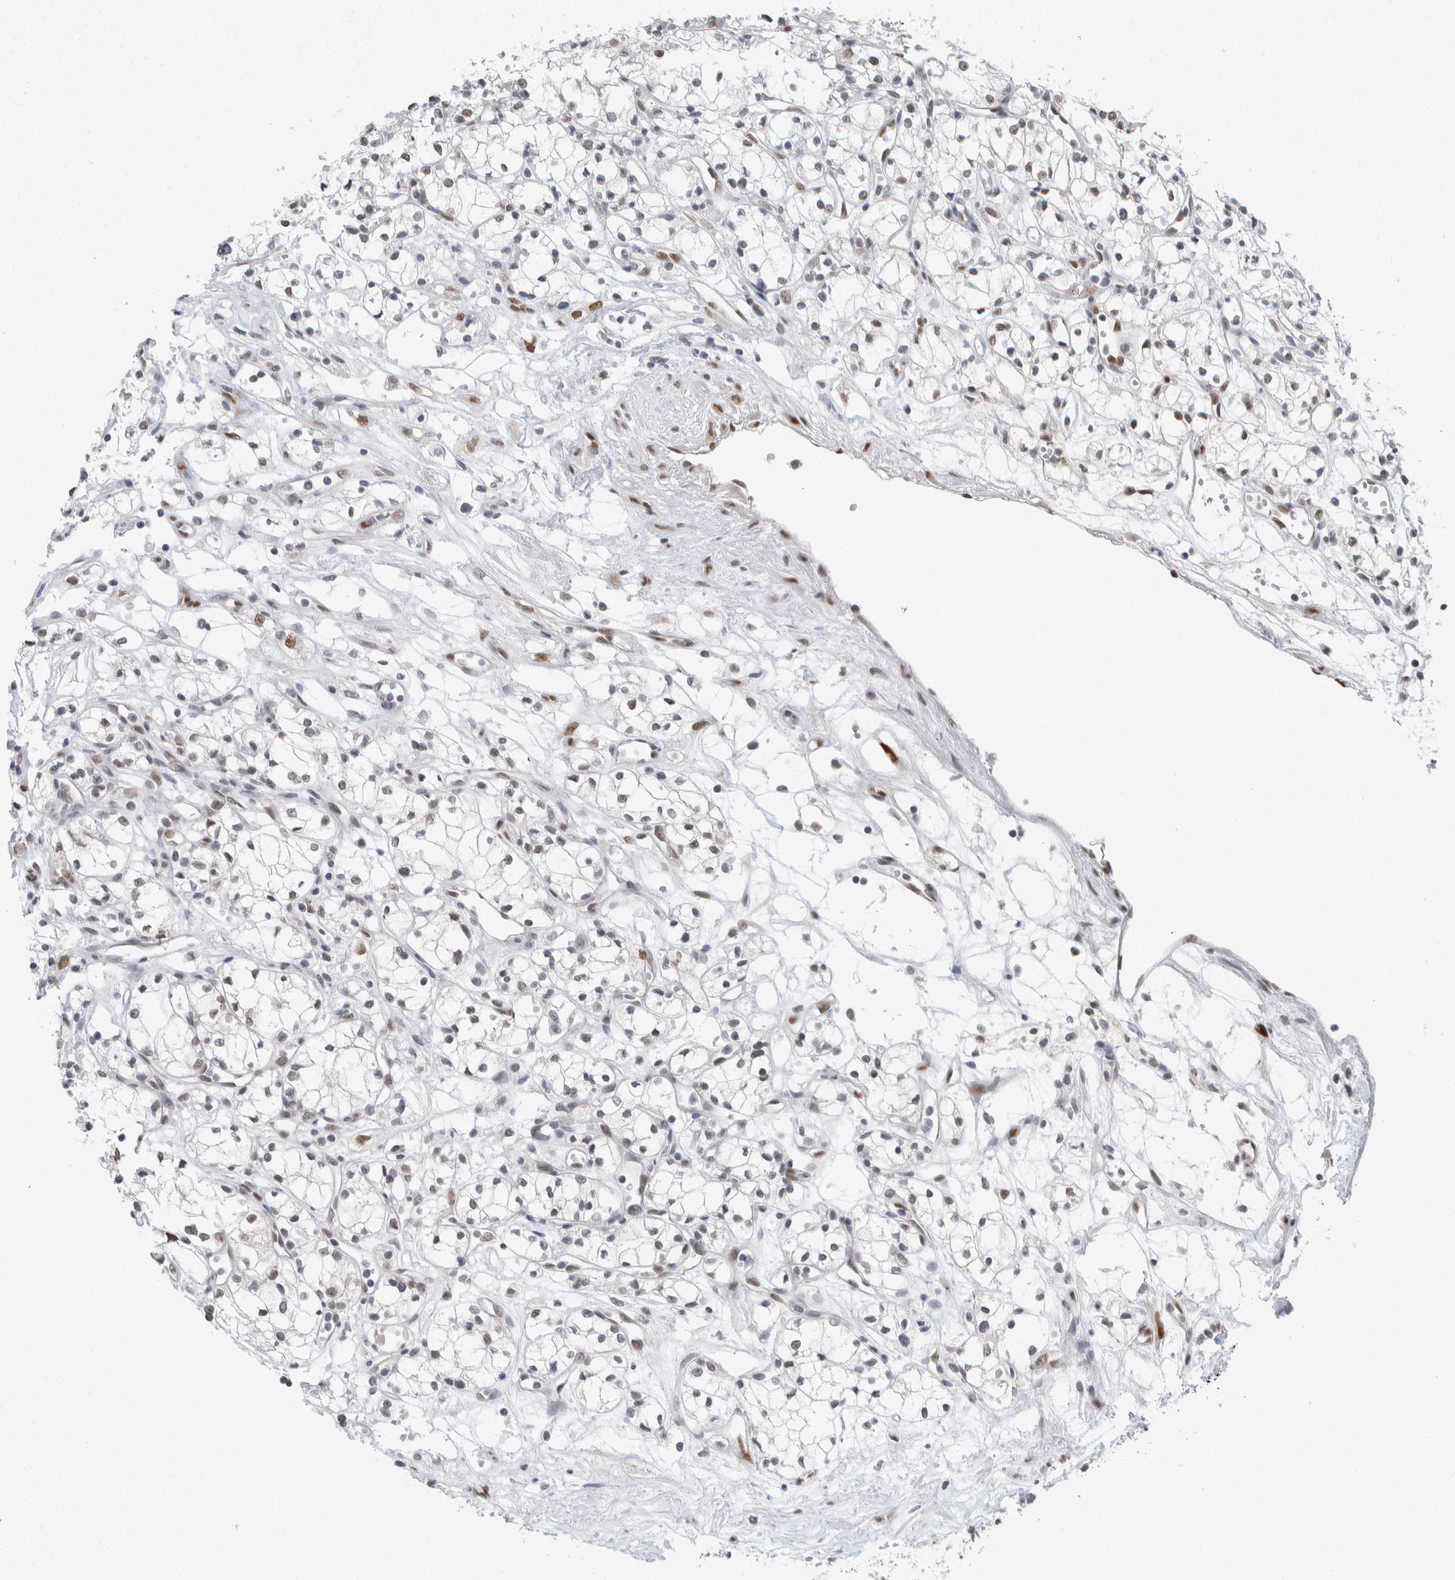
{"staining": {"intensity": "weak", "quantity": "<25%", "location": "nuclear"}, "tissue": "renal cancer", "cell_type": "Tumor cells", "image_type": "cancer", "snomed": [{"axis": "morphology", "description": "Normal tissue, NOS"}, {"axis": "morphology", "description": "Adenocarcinoma, NOS"}, {"axis": "topography", "description": "Kidney"}], "caption": "Tumor cells show no significant protein positivity in renal adenocarcinoma.", "gene": "PRMT1", "patient": {"sex": "male", "age": 59}}